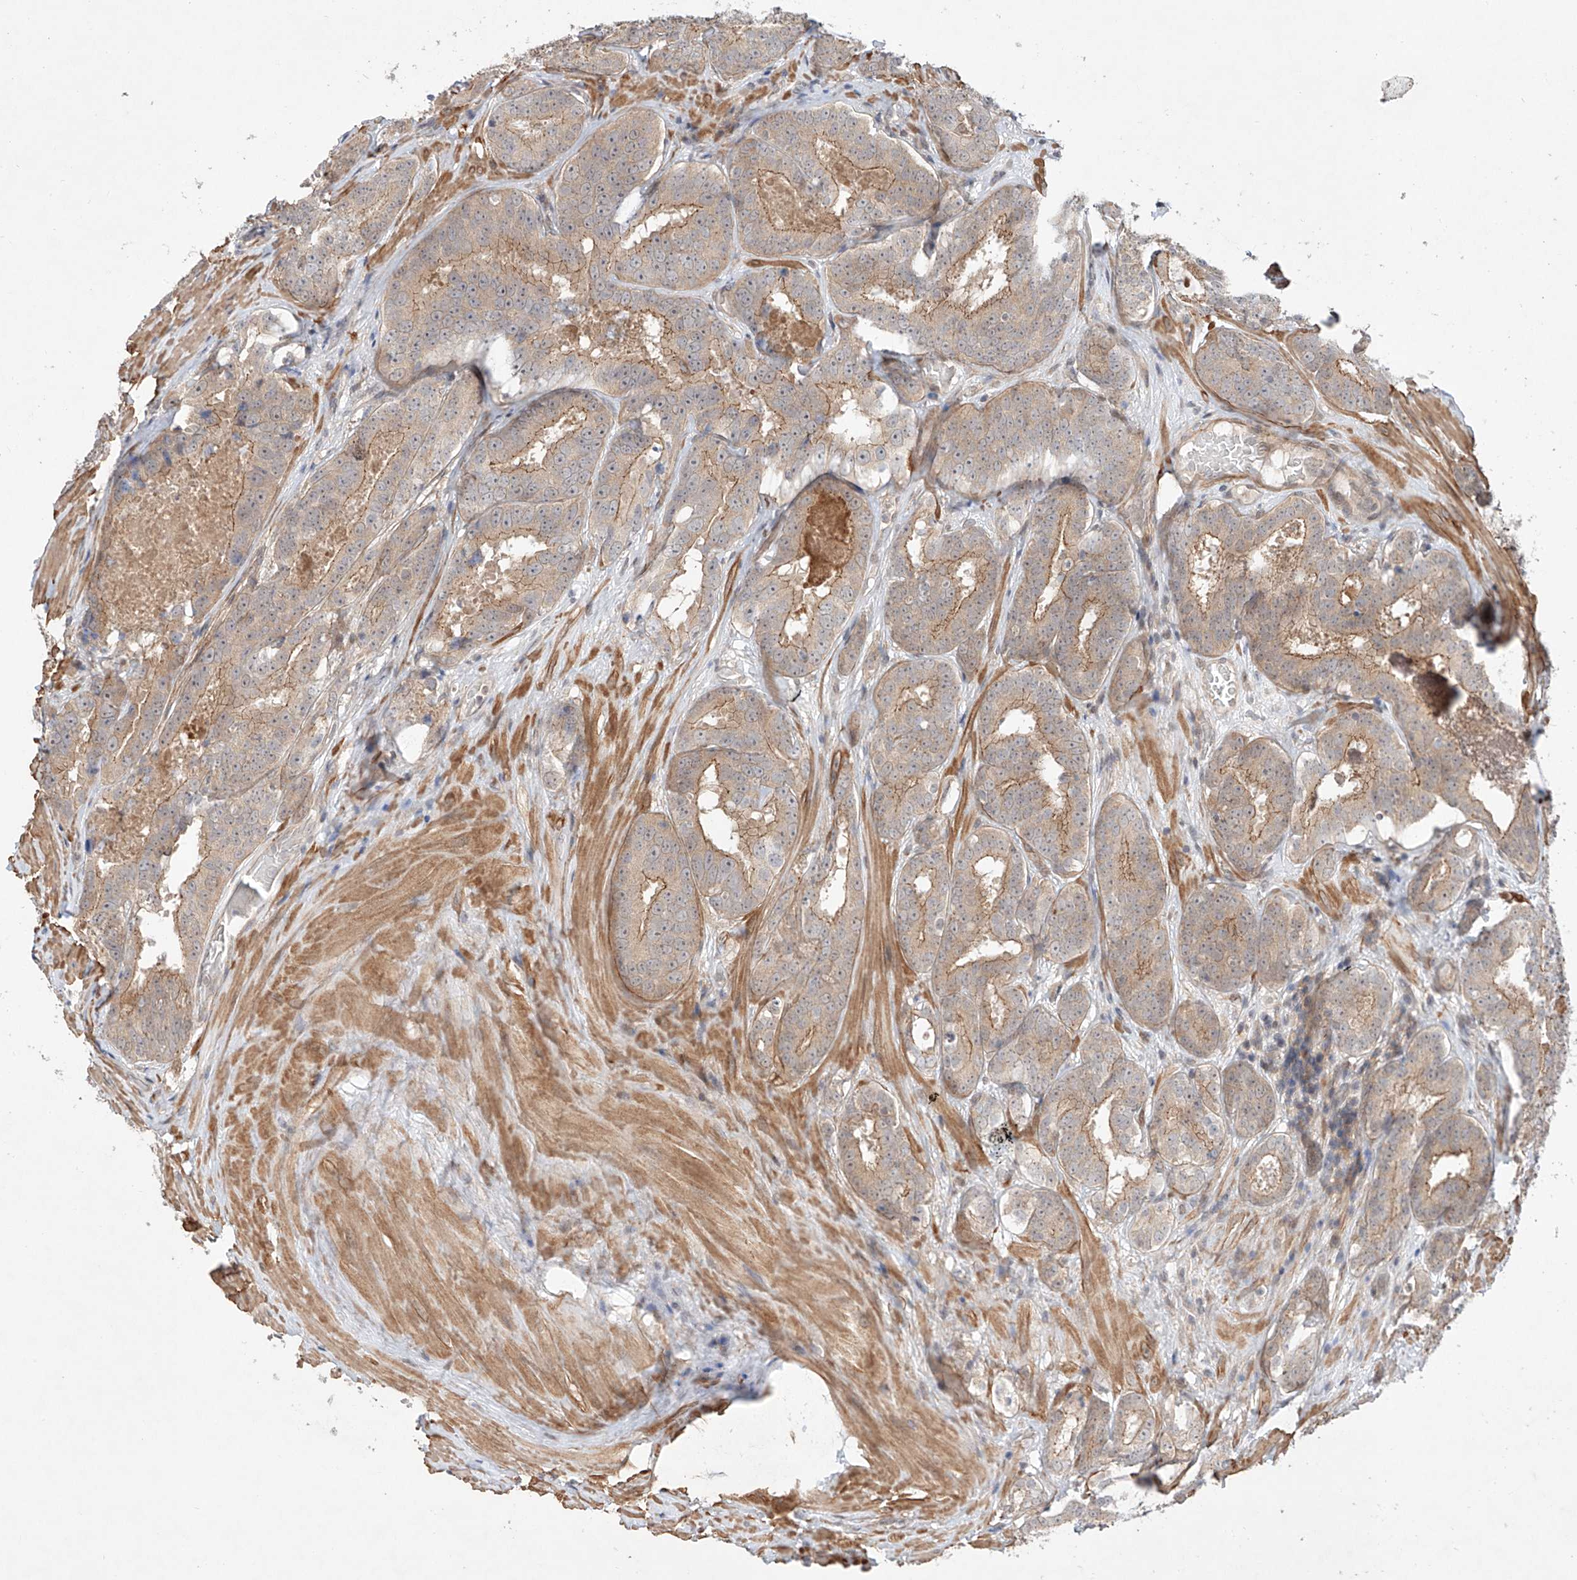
{"staining": {"intensity": "moderate", "quantity": "25%-75%", "location": "cytoplasmic/membranous"}, "tissue": "prostate cancer", "cell_type": "Tumor cells", "image_type": "cancer", "snomed": [{"axis": "morphology", "description": "Adenocarcinoma, High grade"}, {"axis": "topography", "description": "Prostate"}], "caption": "A photomicrograph of prostate cancer (high-grade adenocarcinoma) stained for a protein exhibits moderate cytoplasmic/membranous brown staining in tumor cells. (brown staining indicates protein expression, while blue staining denotes nuclei).", "gene": "TSR2", "patient": {"sex": "male", "age": 57}}